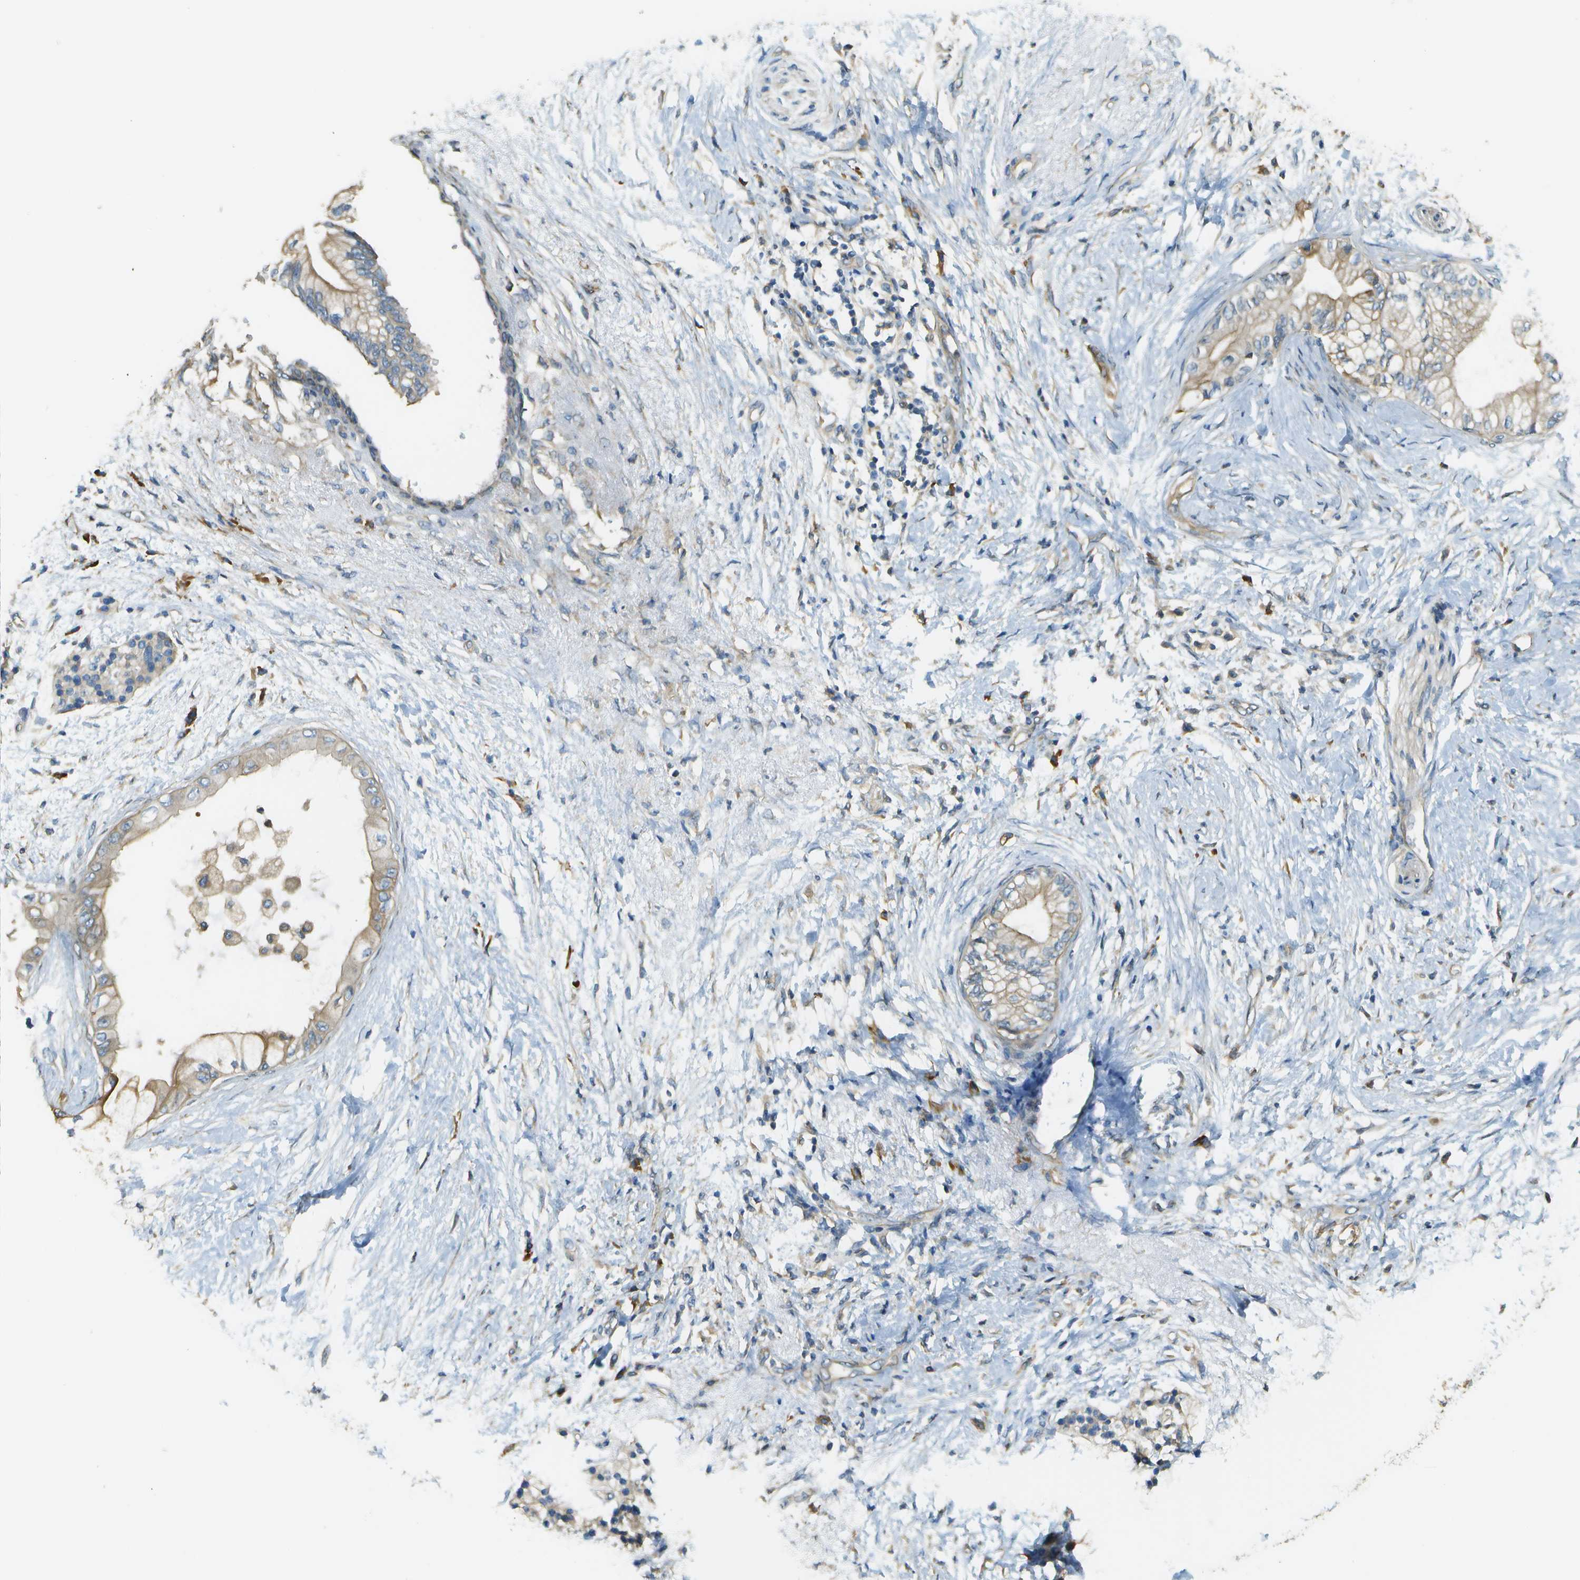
{"staining": {"intensity": "weak", "quantity": ">75%", "location": "cytoplasmic/membranous"}, "tissue": "pancreatic cancer", "cell_type": "Tumor cells", "image_type": "cancer", "snomed": [{"axis": "morphology", "description": "Normal tissue, NOS"}, {"axis": "morphology", "description": "Adenocarcinoma, NOS"}, {"axis": "topography", "description": "Pancreas"}, {"axis": "topography", "description": "Duodenum"}], "caption": "IHC histopathology image of adenocarcinoma (pancreatic) stained for a protein (brown), which demonstrates low levels of weak cytoplasmic/membranous staining in approximately >75% of tumor cells.", "gene": "DNAJB11", "patient": {"sex": "female", "age": 60}}